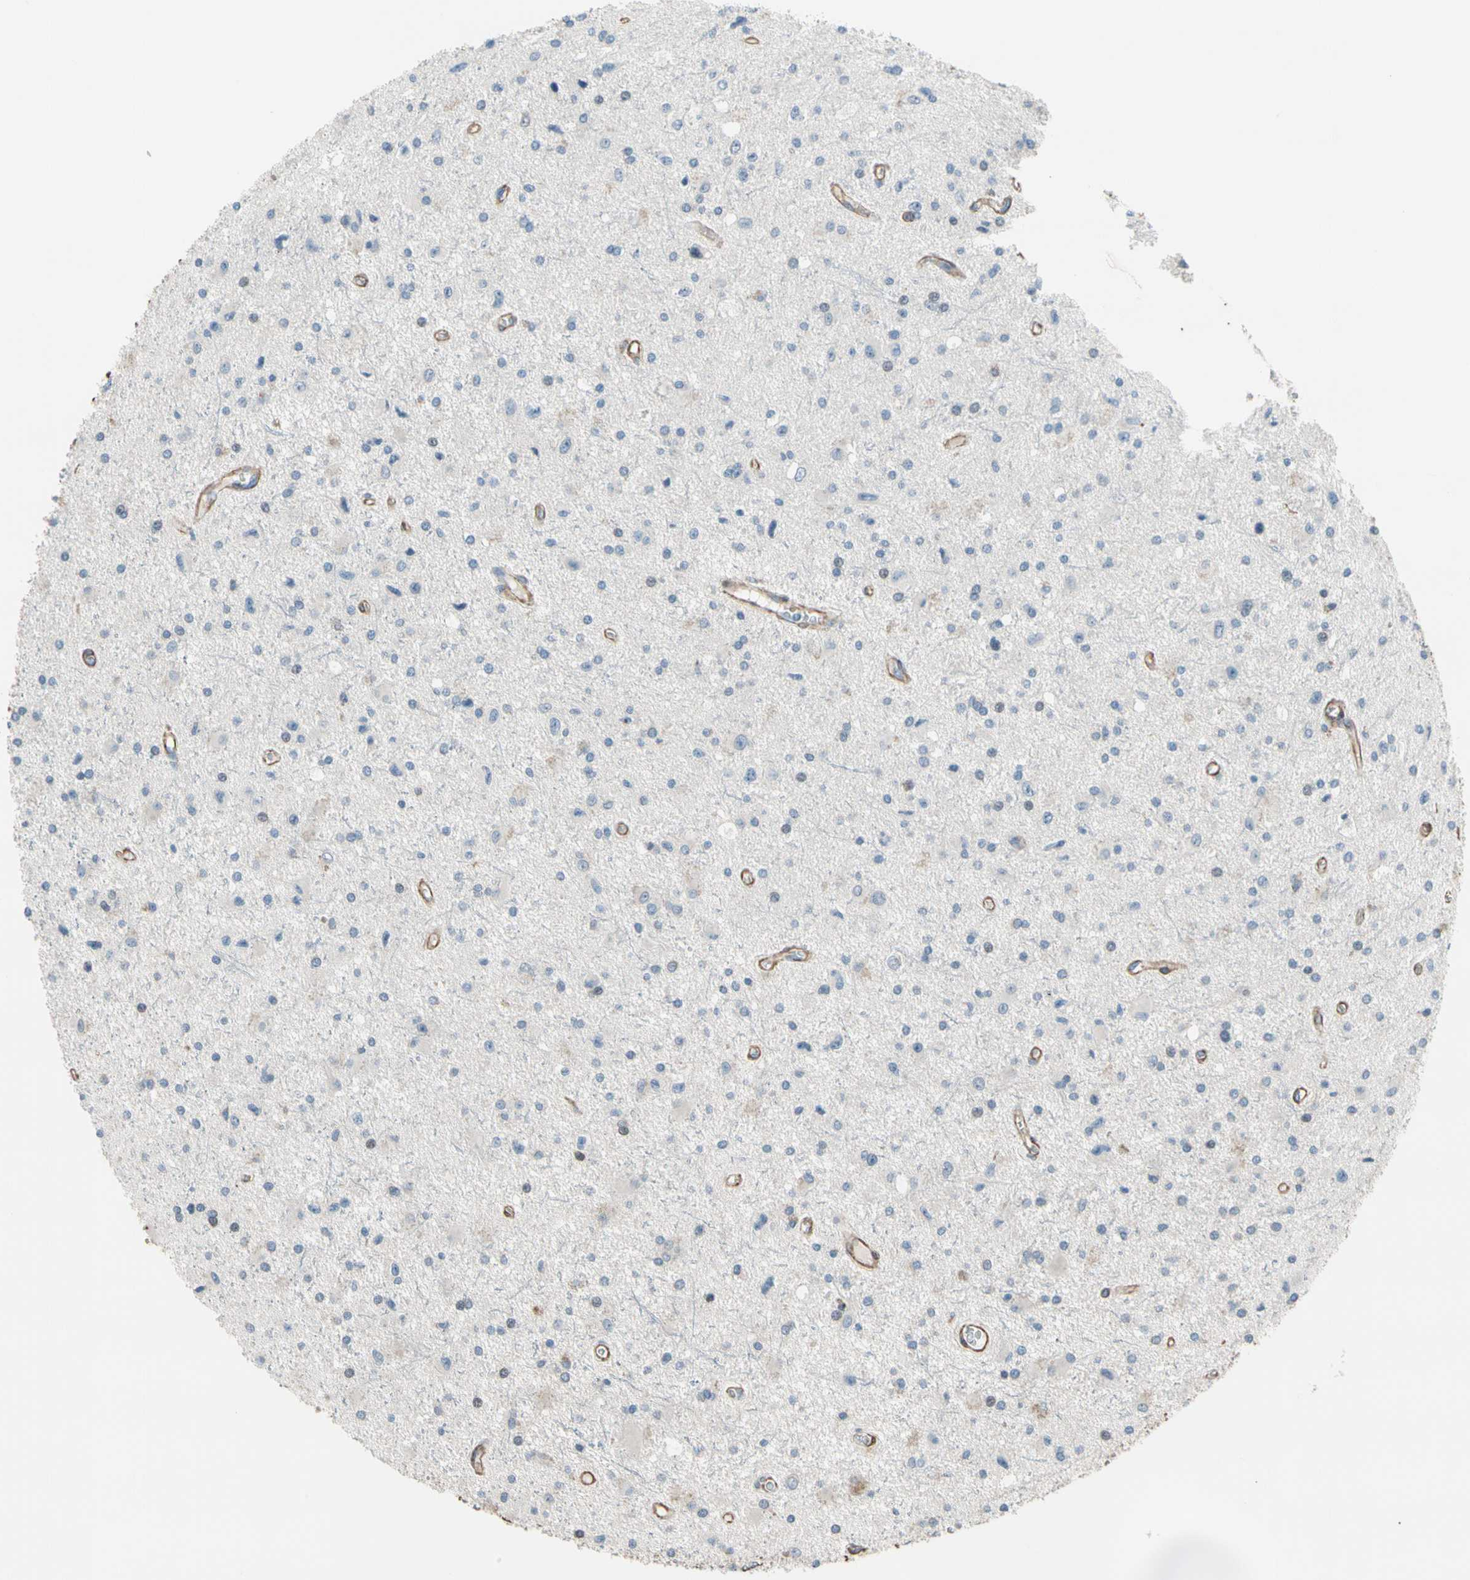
{"staining": {"intensity": "weak", "quantity": "<25%", "location": "cytoplasmic/membranous"}, "tissue": "glioma", "cell_type": "Tumor cells", "image_type": "cancer", "snomed": [{"axis": "morphology", "description": "Glioma, malignant, Low grade"}, {"axis": "topography", "description": "Brain"}], "caption": "Tumor cells show no significant protein staining in glioma. (DAB (3,3'-diaminobenzidine) immunohistochemistry with hematoxylin counter stain).", "gene": "LIMK2", "patient": {"sex": "male", "age": 58}}